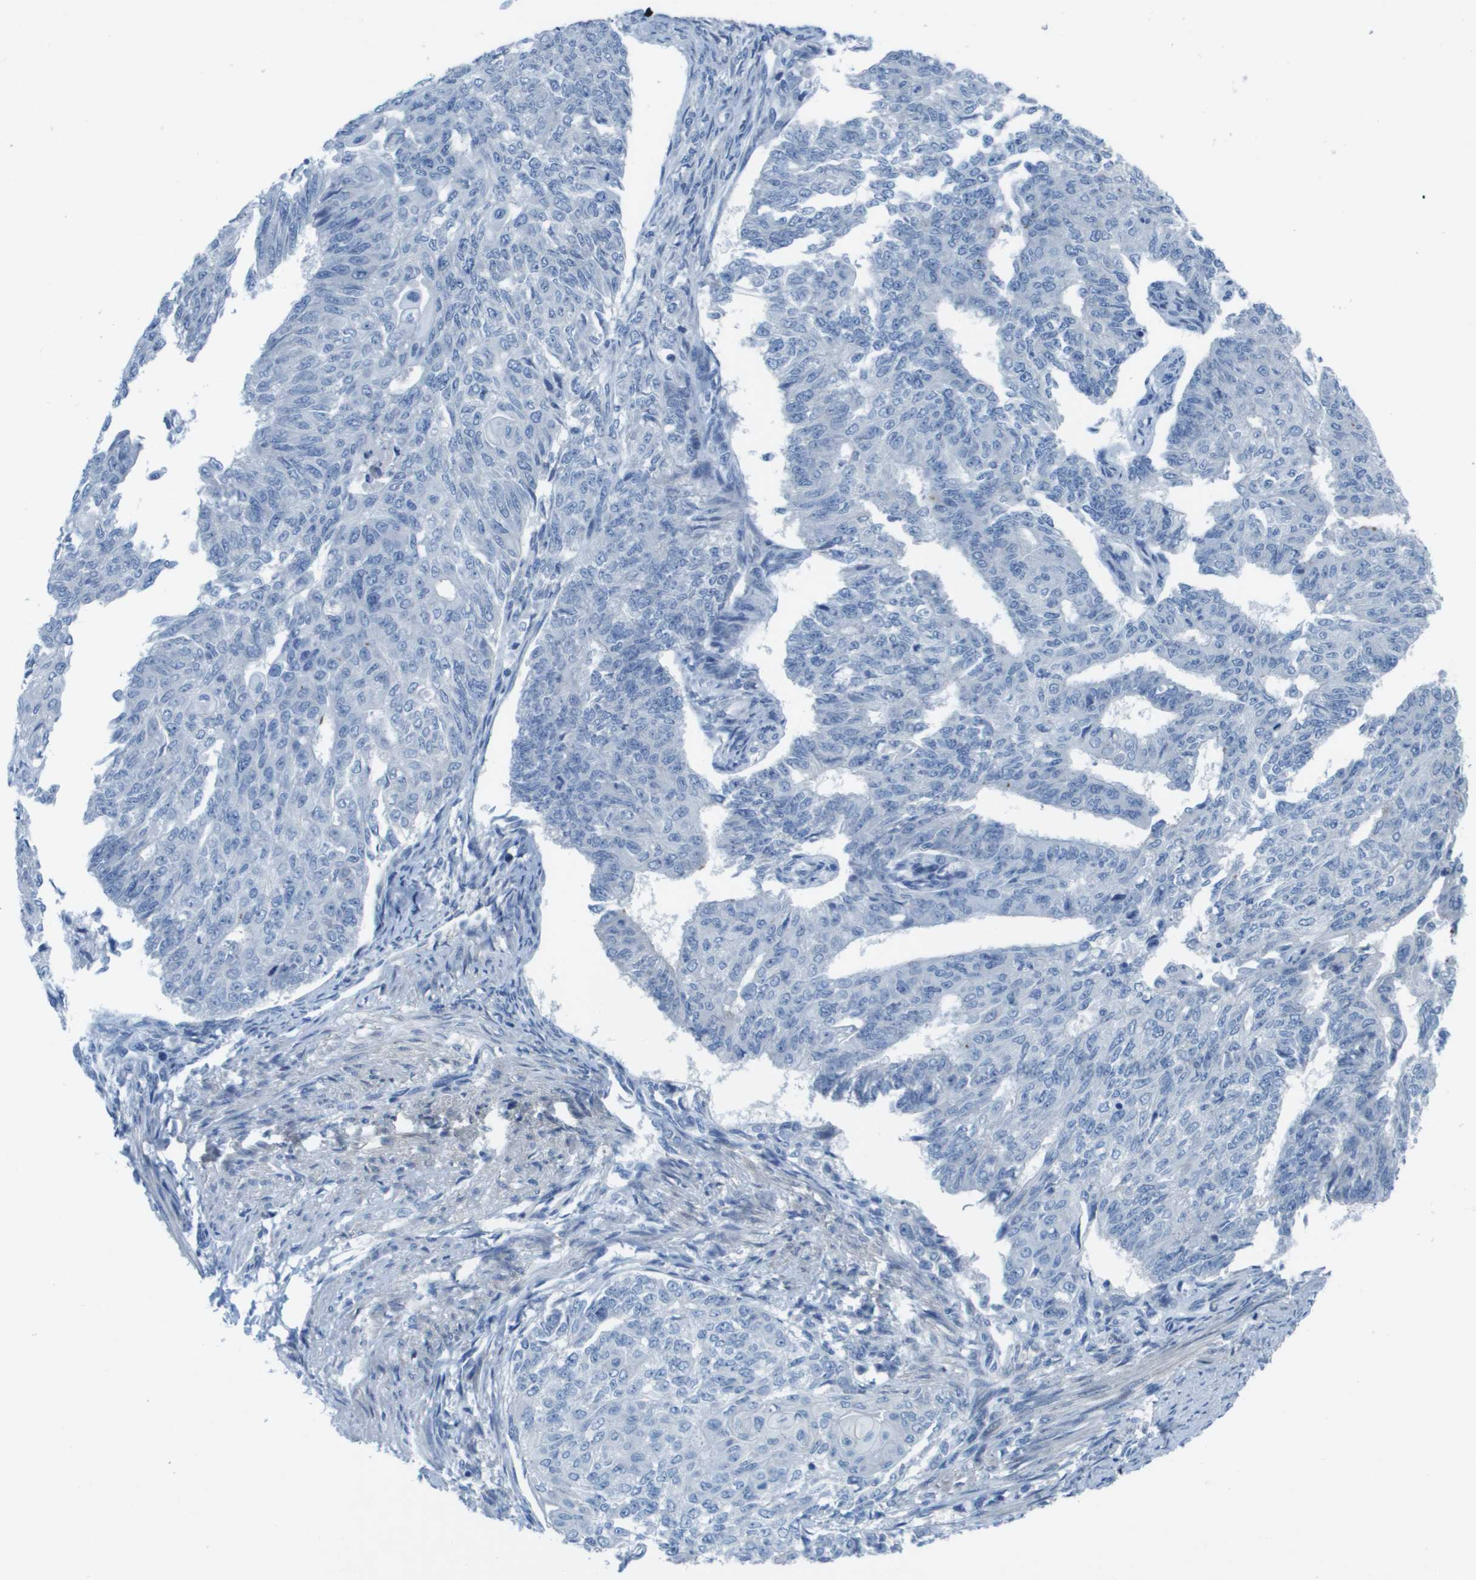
{"staining": {"intensity": "negative", "quantity": "none", "location": "none"}, "tissue": "endometrial cancer", "cell_type": "Tumor cells", "image_type": "cancer", "snomed": [{"axis": "morphology", "description": "Adenocarcinoma, NOS"}, {"axis": "topography", "description": "Endometrium"}], "caption": "Protein analysis of adenocarcinoma (endometrial) reveals no significant positivity in tumor cells.", "gene": "NCS1", "patient": {"sex": "female", "age": 32}}